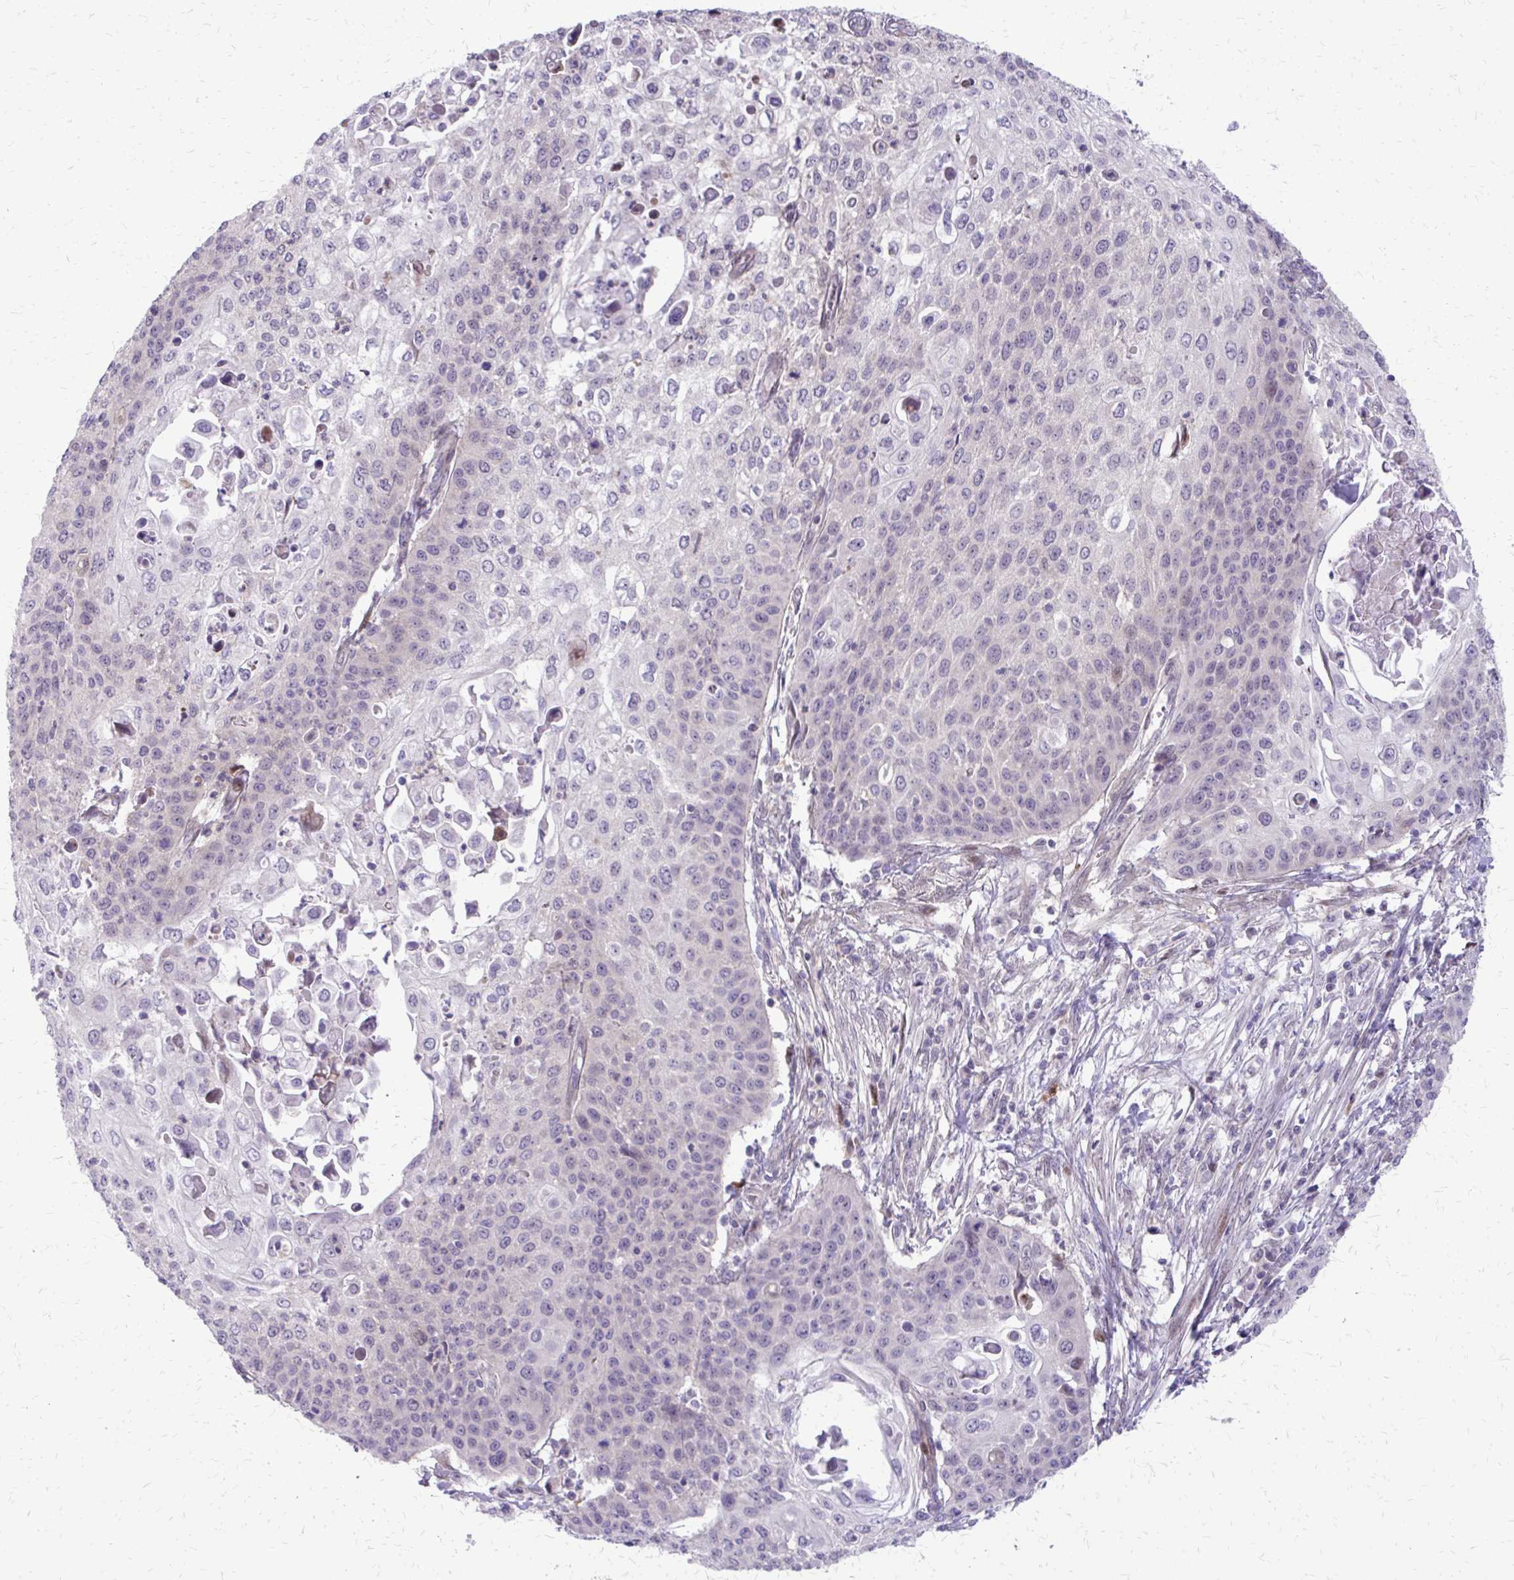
{"staining": {"intensity": "weak", "quantity": "25%-75%", "location": "cytoplasmic/membranous,nuclear"}, "tissue": "cervical cancer", "cell_type": "Tumor cells", "image_type": "cancer", "snomed": [{"axis": "morphology", "description": "Squamous cell carcinoma, NOS"}, {"axis": "topography", "description": "Cervix"}], "caption": "A micrograph showing weak cytoplasmic/membranous and nuclear positivity in approximately 25%-75% of tumor cells in squamous cell carcinoma (cervical), as visualized by brown immunohistochemical staining.", "gene": "PPDPFL", "patient": {"sex": "female", "age": 65}}